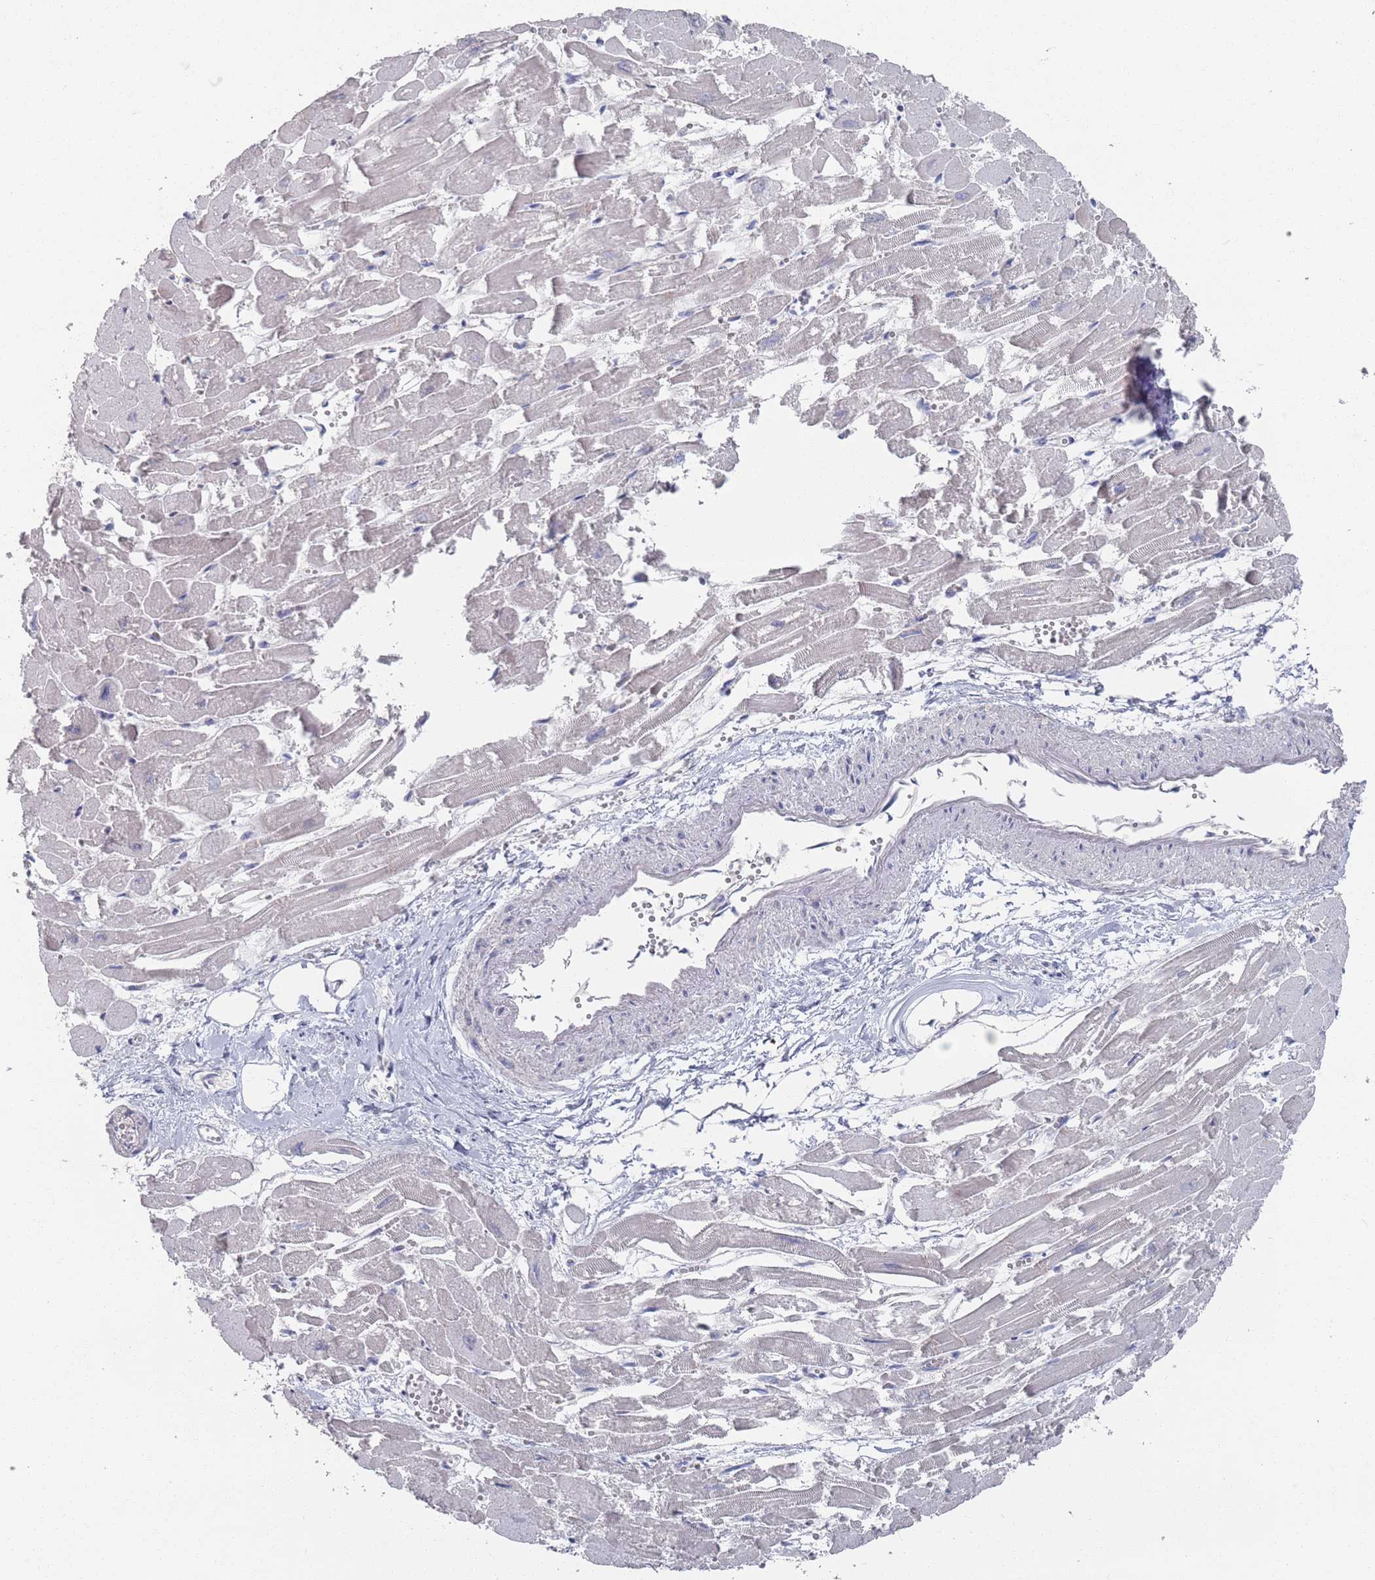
{"staining": {"intensity": "negative", "quantity": "none", "location": "none"}, "tissue": "heart muscle", "cell_type": "Cardiomyocytes", "image_type": "normal", "snomed": [{"axis": "morphology", "description": "Normal tissue, NOS"}, {"axis": "topography", "description": "Heart"}], "caption": "Immunohistochemical staining of benign heart muscle exhibits no significant expression in cardiomyocytes.", "gene": "PROM2", "patient": {"sex": "male", "age": 54}}